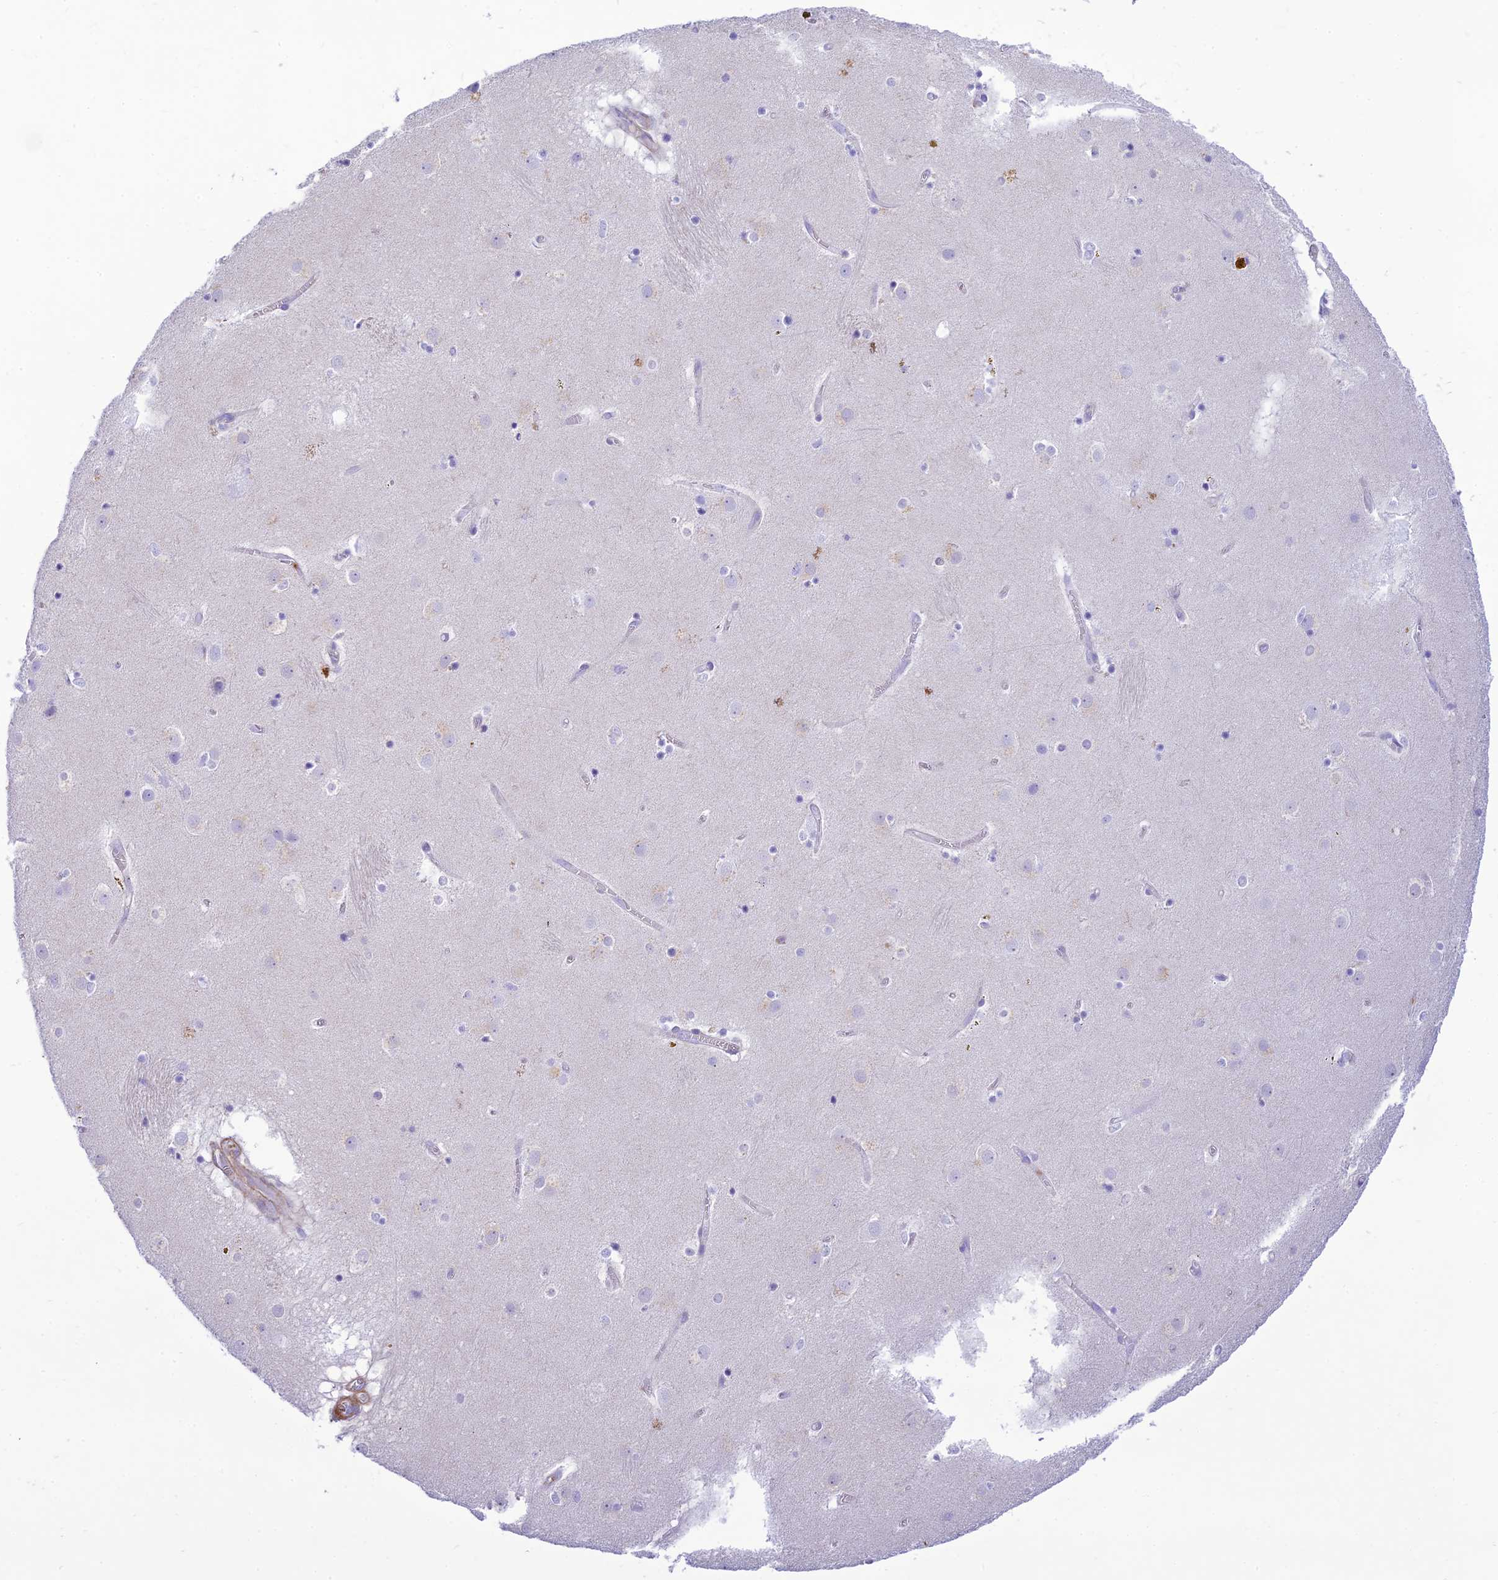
{"staining": {"intensity": "negative", "quantity": "none", "location": "none"}, "tissue": "caudate", "cell_type": "Glial cells", "image_type": "normal", "snomed": [{"axis": "morphology", "description": "Normal tissue, NOS"}, {"axis": "topography", "description": "Lateral ventricle wall"}], "caption": "IHC of unremarkable human caudate shows no positivity in glial cells.", "gene": "FBXW4", "patient": {"sex": "male", "age": 70}}